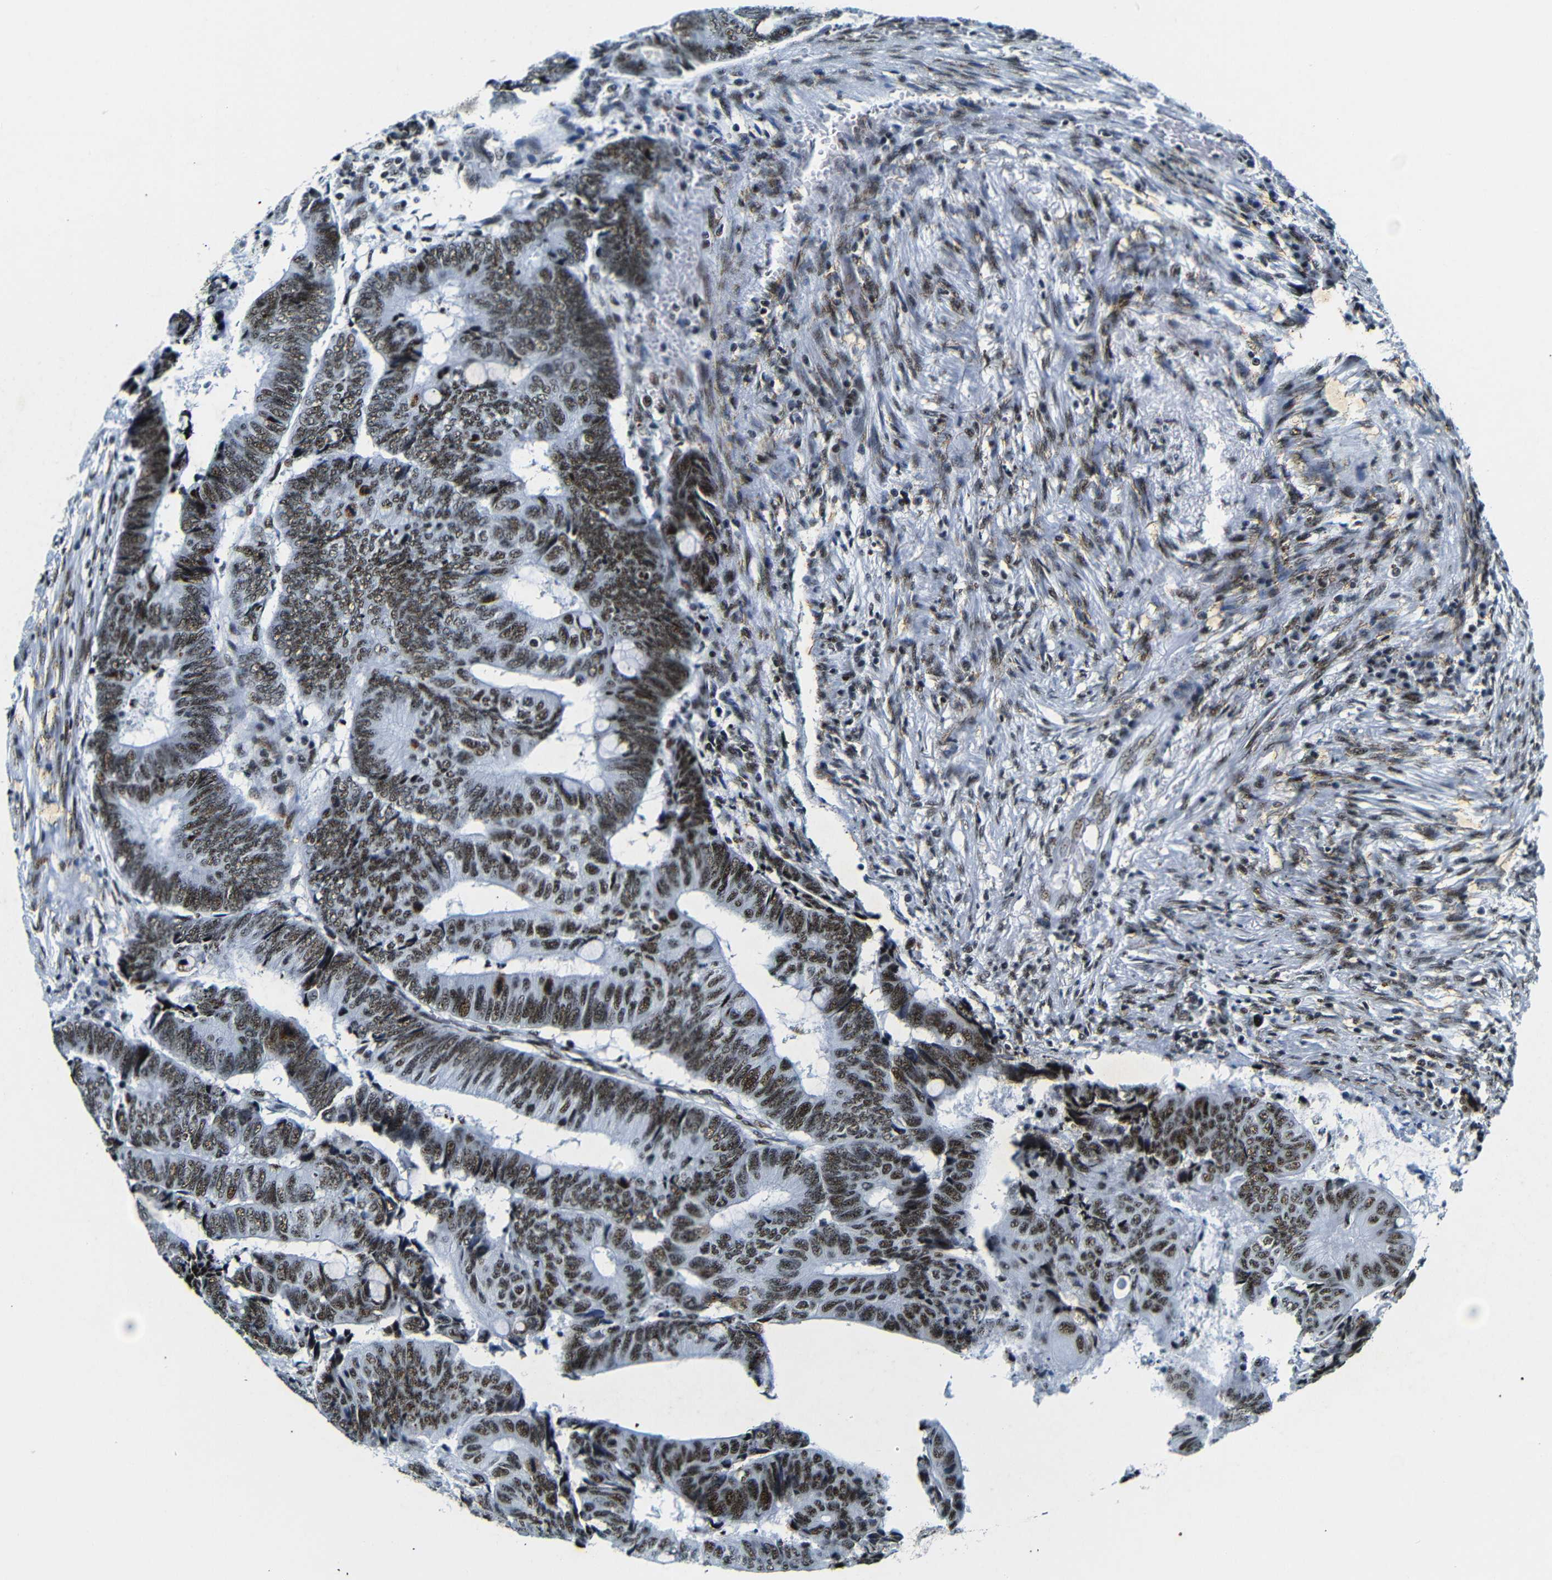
{"staining": {"intensity": "strong", "quantity": ">75%", "location": "nuclear"}, "tissue": "colorectal cancer", "cell_type": "Tumor cells", "image_type": "cancer", "snomed": [{"axis": "morphology", "description": "Normal tissue, NOS"}, {"axis": "morphology", "description": "Adenocarcinoma, NOS"}, {"axis": "topography", "description": "Rectum"}, {"axis": "topography", "description": "Peripheral nerve tissue"}], "caption": "Protein analysis of colorectal cancer (adenocarcinoma) tissue displays strong nuclear expression in approximately >75% of tumor cells.", "gene": "SRSF1", "patient": {"sex": "male", "age": 92}}